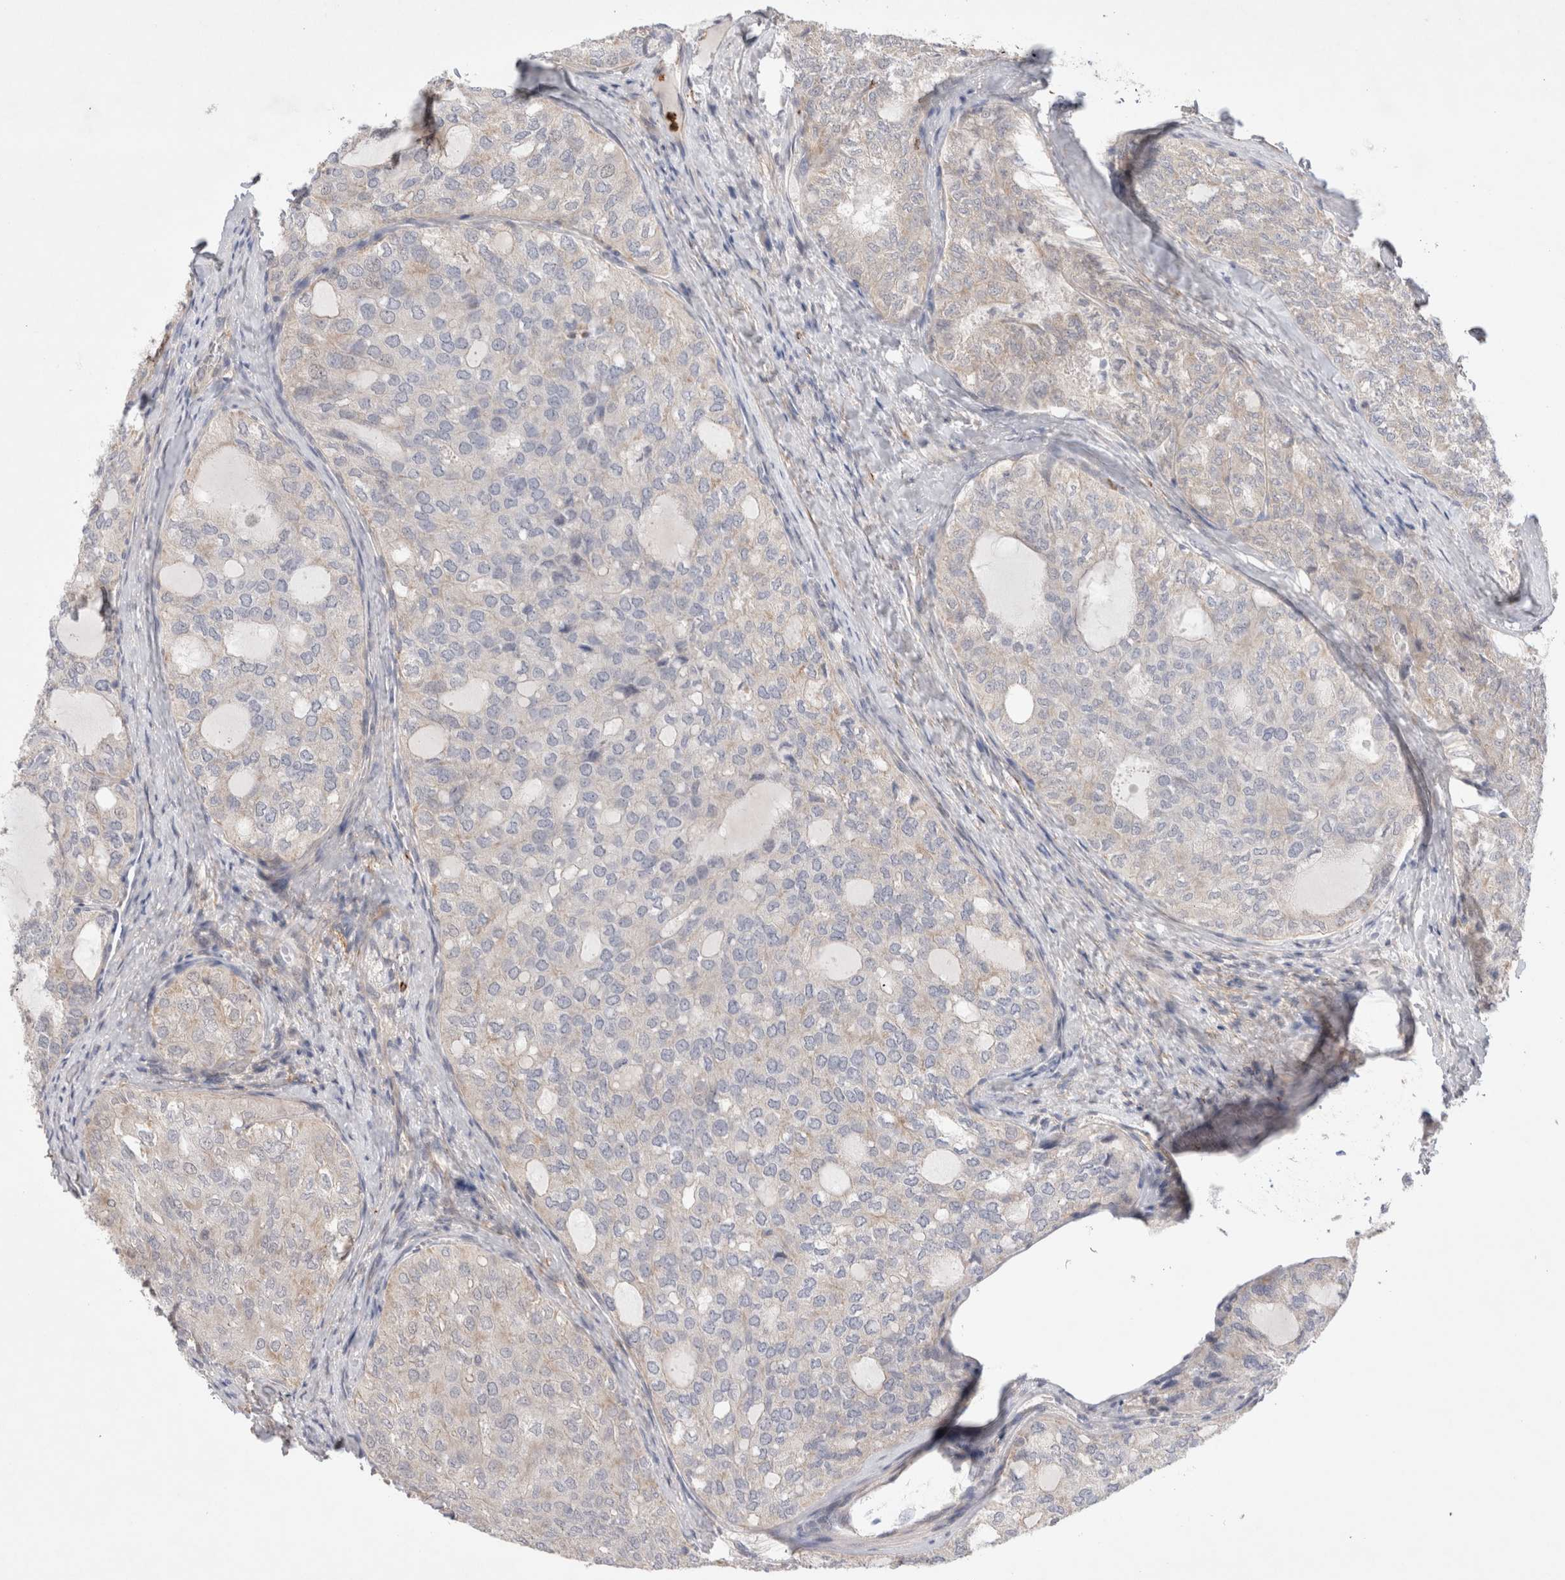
{"staining": {"intensity": "weak", "quantity": "<25%", "location": "cytoplasmic/membranous"}, "tissue": "thyroid cancer", "cell_type": "Tumor cells", "image_type": "cancer", "snomed": [{"axis": "morphology", "description": "Follicular adenoma carcinoma, NOS"}, {"axis": "topography", "description": "Thyroid gland"}], "caption": "An IHC photomicrograph of thyroid follicular adenoma carcinoma is shown. There is no staining in tumor cells of thyroid follicular adenoma carcinoma. (Brightfield microscopy of DAB (3,3'-diaminobenzidine) IHC at high magnification).", "gene": "GSDMB", "patient": {"sex": "male", "age": 75}}